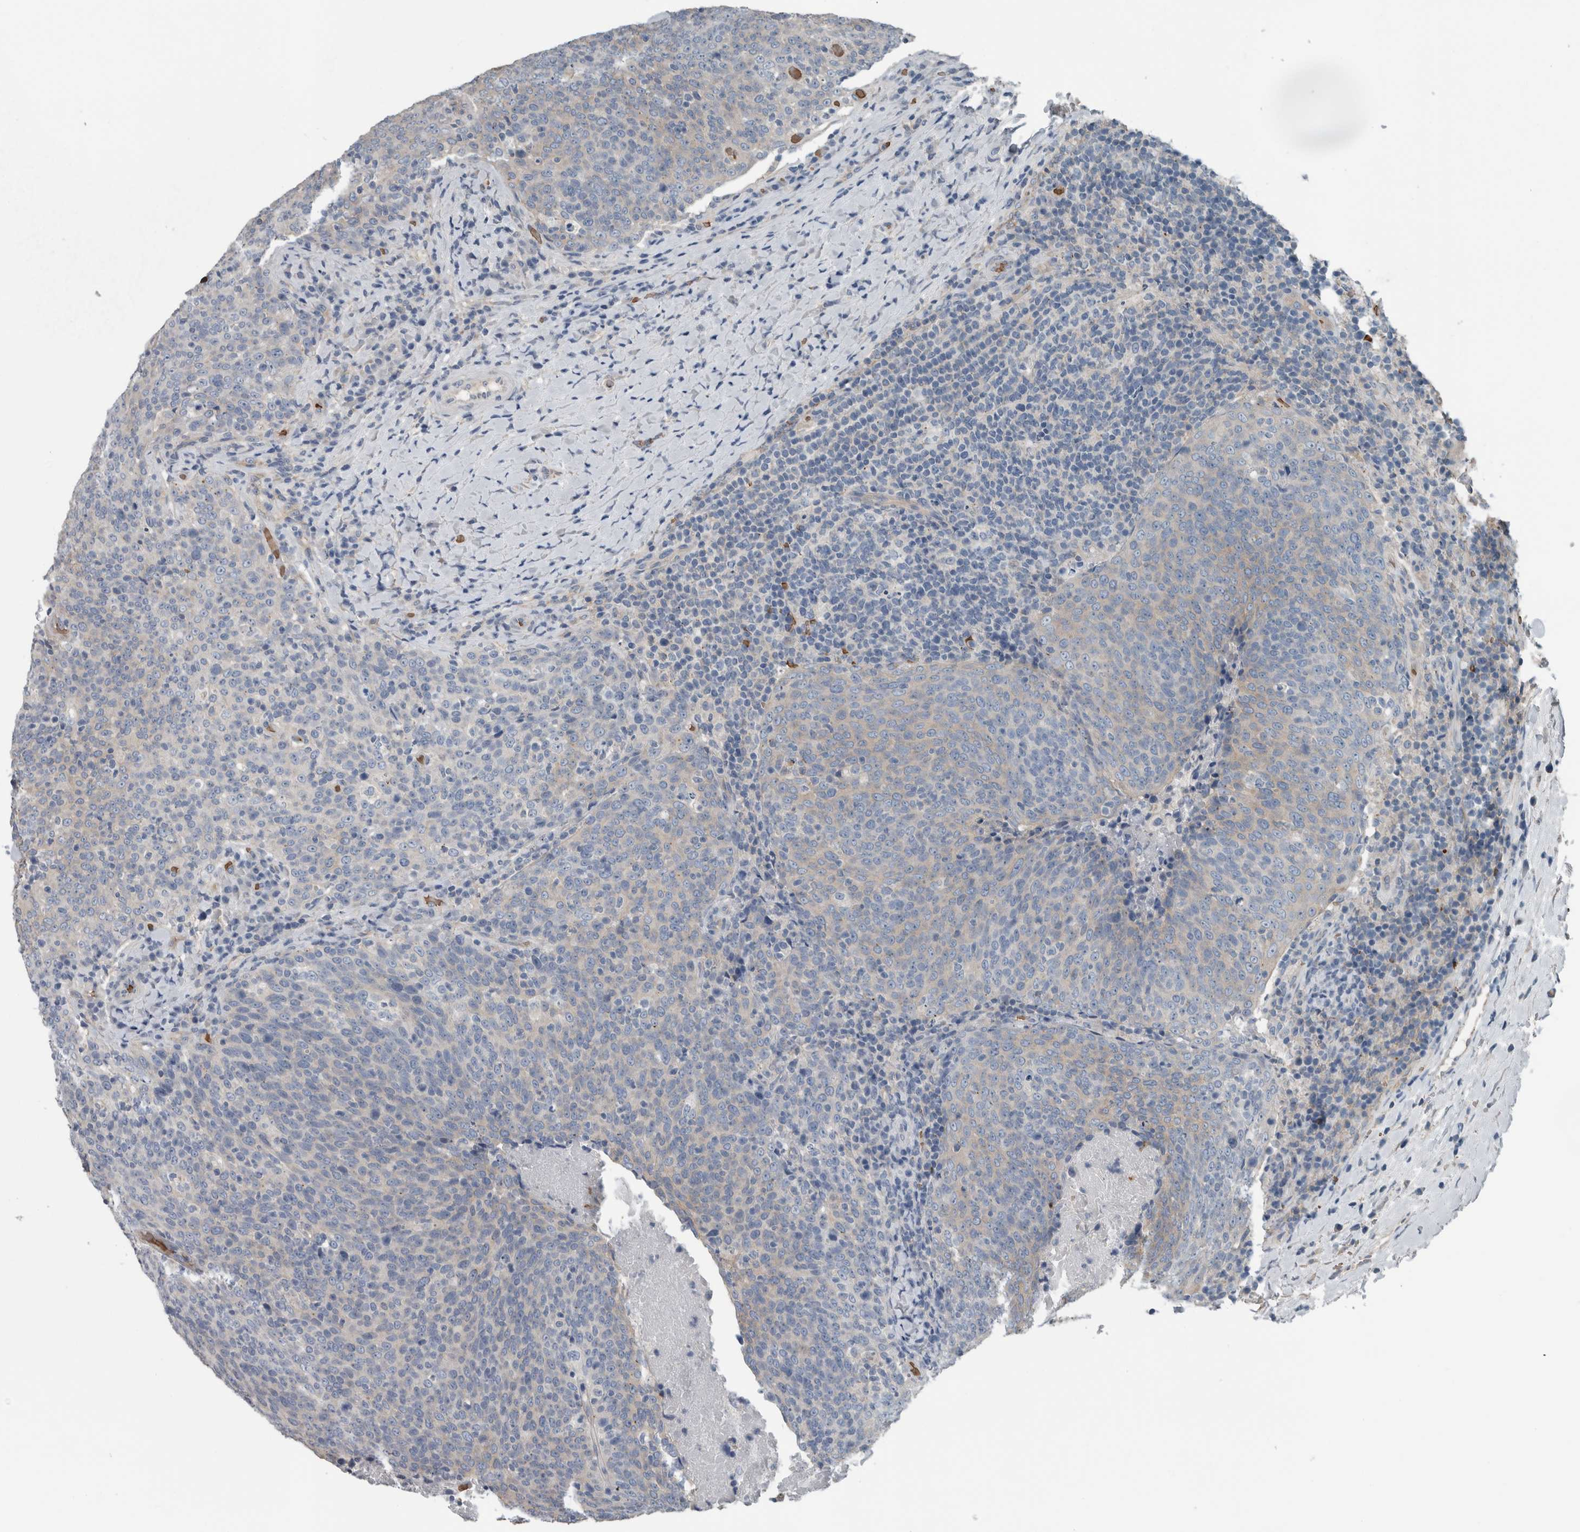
{"staining": {"intensity": "weak", "quantity": "<25%", "location": "cytoplasmic/membranous"}, "tissue": "head and neck cancer", "cell_type": "Tumor cells", "image_type": "cancer", "snomed": [{"axis": "morphology", "description": "Squamous cell carcinoma, NOS"}, {"axis": "morphology", "description": "Squamous cell carcinoma, metastatic, NOS"}, {"axis": "topography", "description": "Lymph node"}, {"axis": "topography", "description": "Head-Neck"}], "caption": "This histopathology image is of squamous cell carcinoma (head and neck) stained with immunohistochemistry (IHC) to label a protein in brown with the nuclei are counter-stained blue. There is no positivity in tumor cells.", "gene": "SH3GL2", "patient": {"sex": "male", "age": 62}}